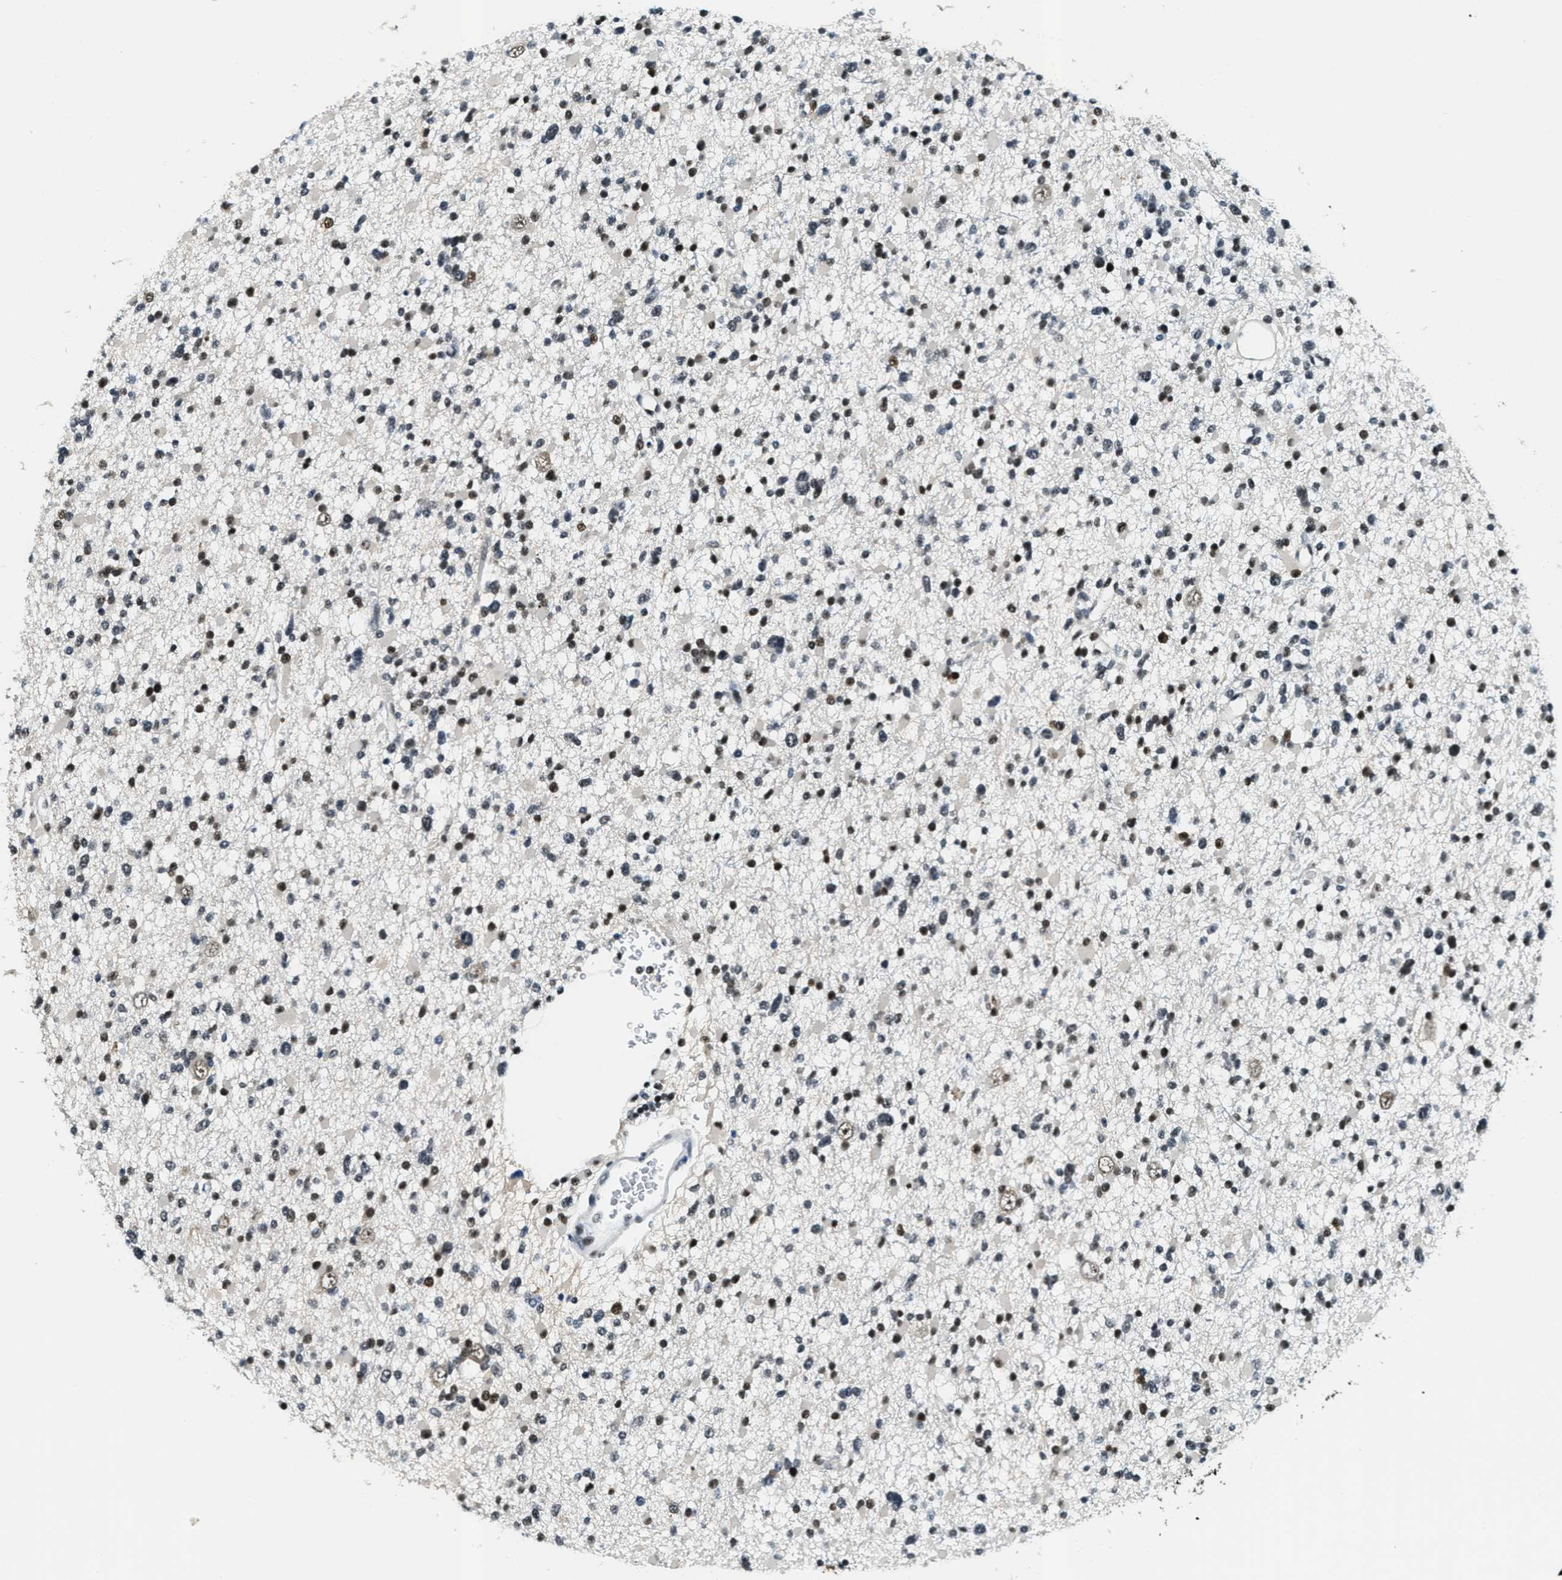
{"staining": {"intensity": "strong", "quantity": "25%-75%", "location": "nuclear"}, "tissue": "glioma", "cell_type": "Tumor cells", "image_type": "cancer", "snomed": [{"axis": "morphology", "description": "Glioma, malignant, Low grade"}, {"axis": "topography", "description": "Brain"}], "caption": "Brown immunohistochemical staining in human glioma displays strong nuclear staining in about 25%-75% of tumor cells.", "gene": "SSB", "patient": {"sex": "female", "age": 22}}